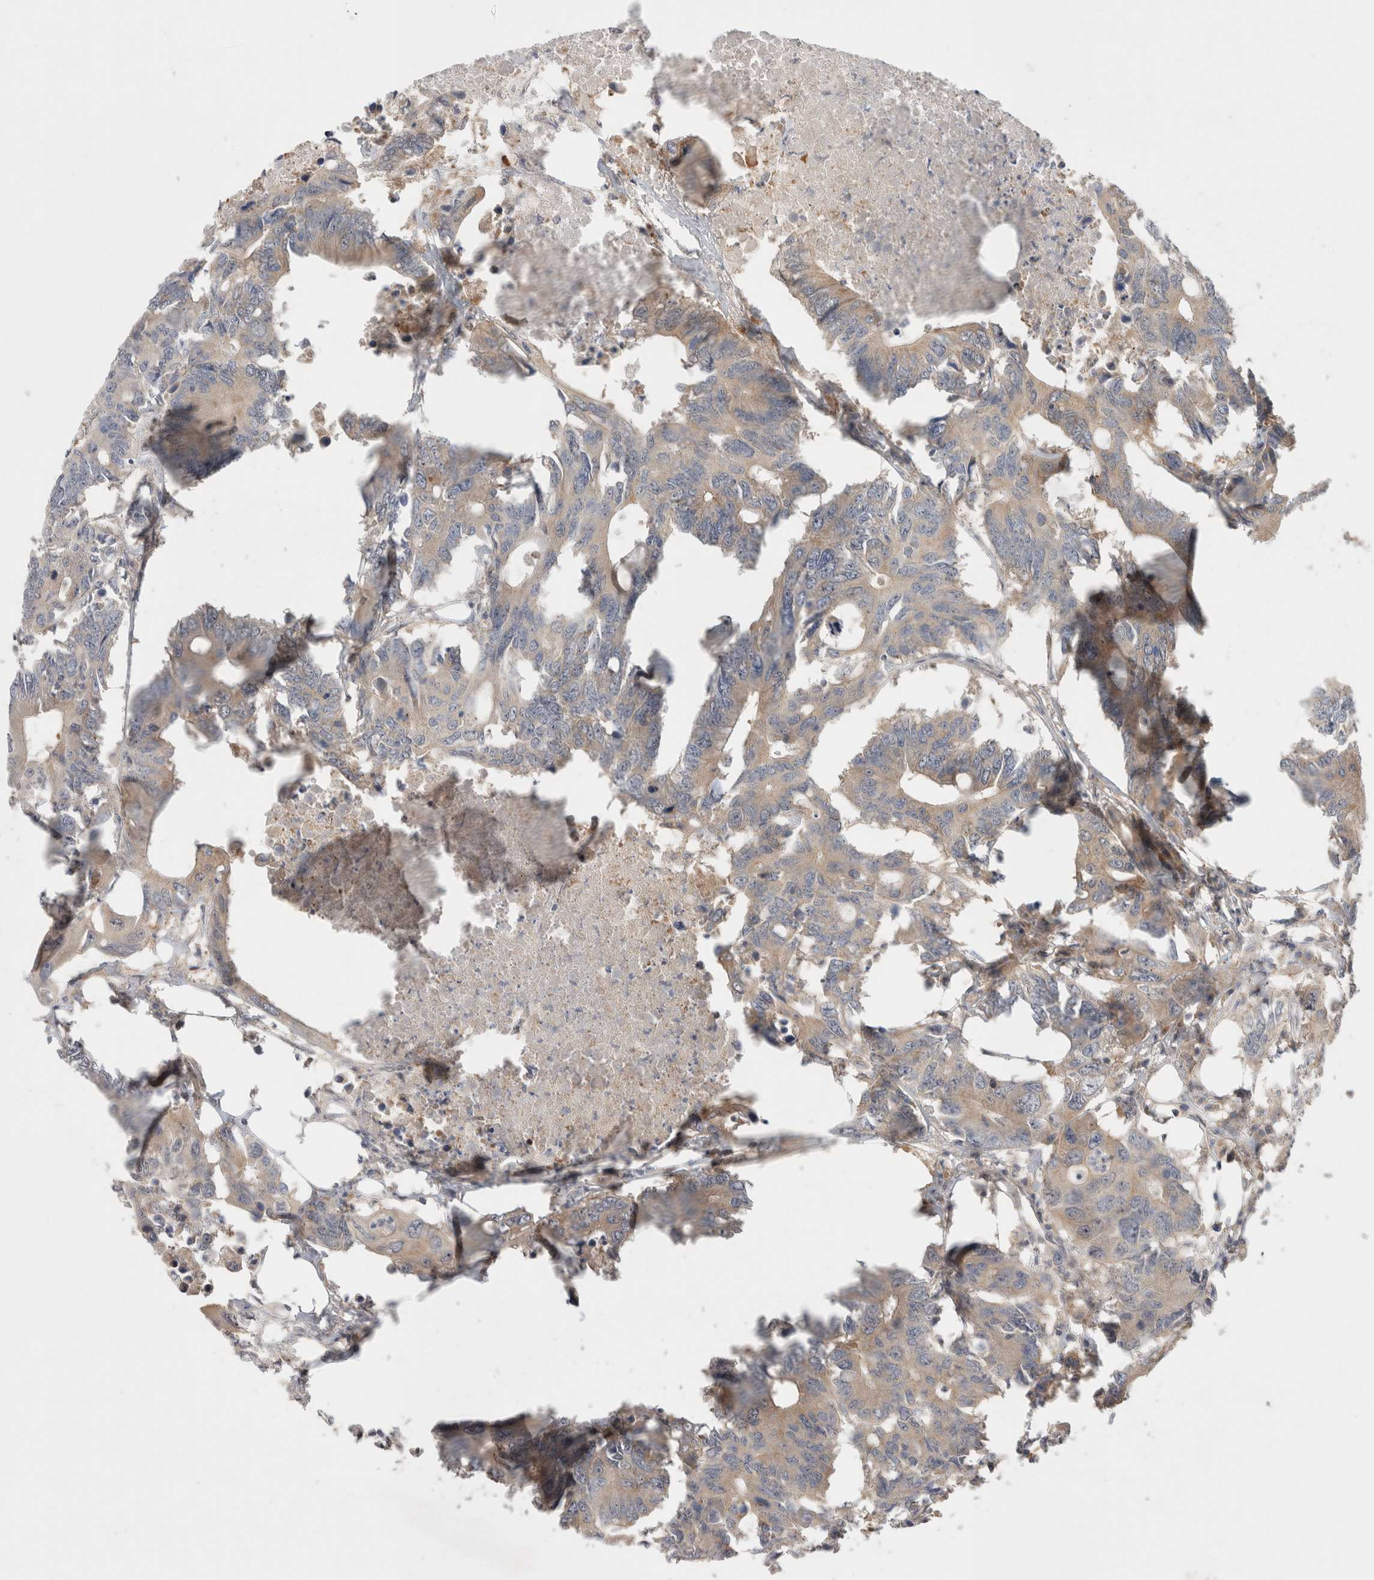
{"staining": {"intensity": "weak", "quantity": ">75%", "location": "cytoplasmic/membranous"}, "tissue": "colorectal cancer", "cell_type": "Tumor cells", "image_type": "cancer", "snomed": [{"axis": "morphology", "description": "Adenocarcinoma, NOS"}, {"axis": "topography", "description": "Colon"}], "caption": "The photomicrograph exhibits immunohistochemical staining of adenocarcinoma (colorectal). There is weak cytoplasmic/membranous staining is appreciated in approximately >75% of tumor cells.", "gene": "SLC29A1", "patient": {"sex": "male", "age": 71}}